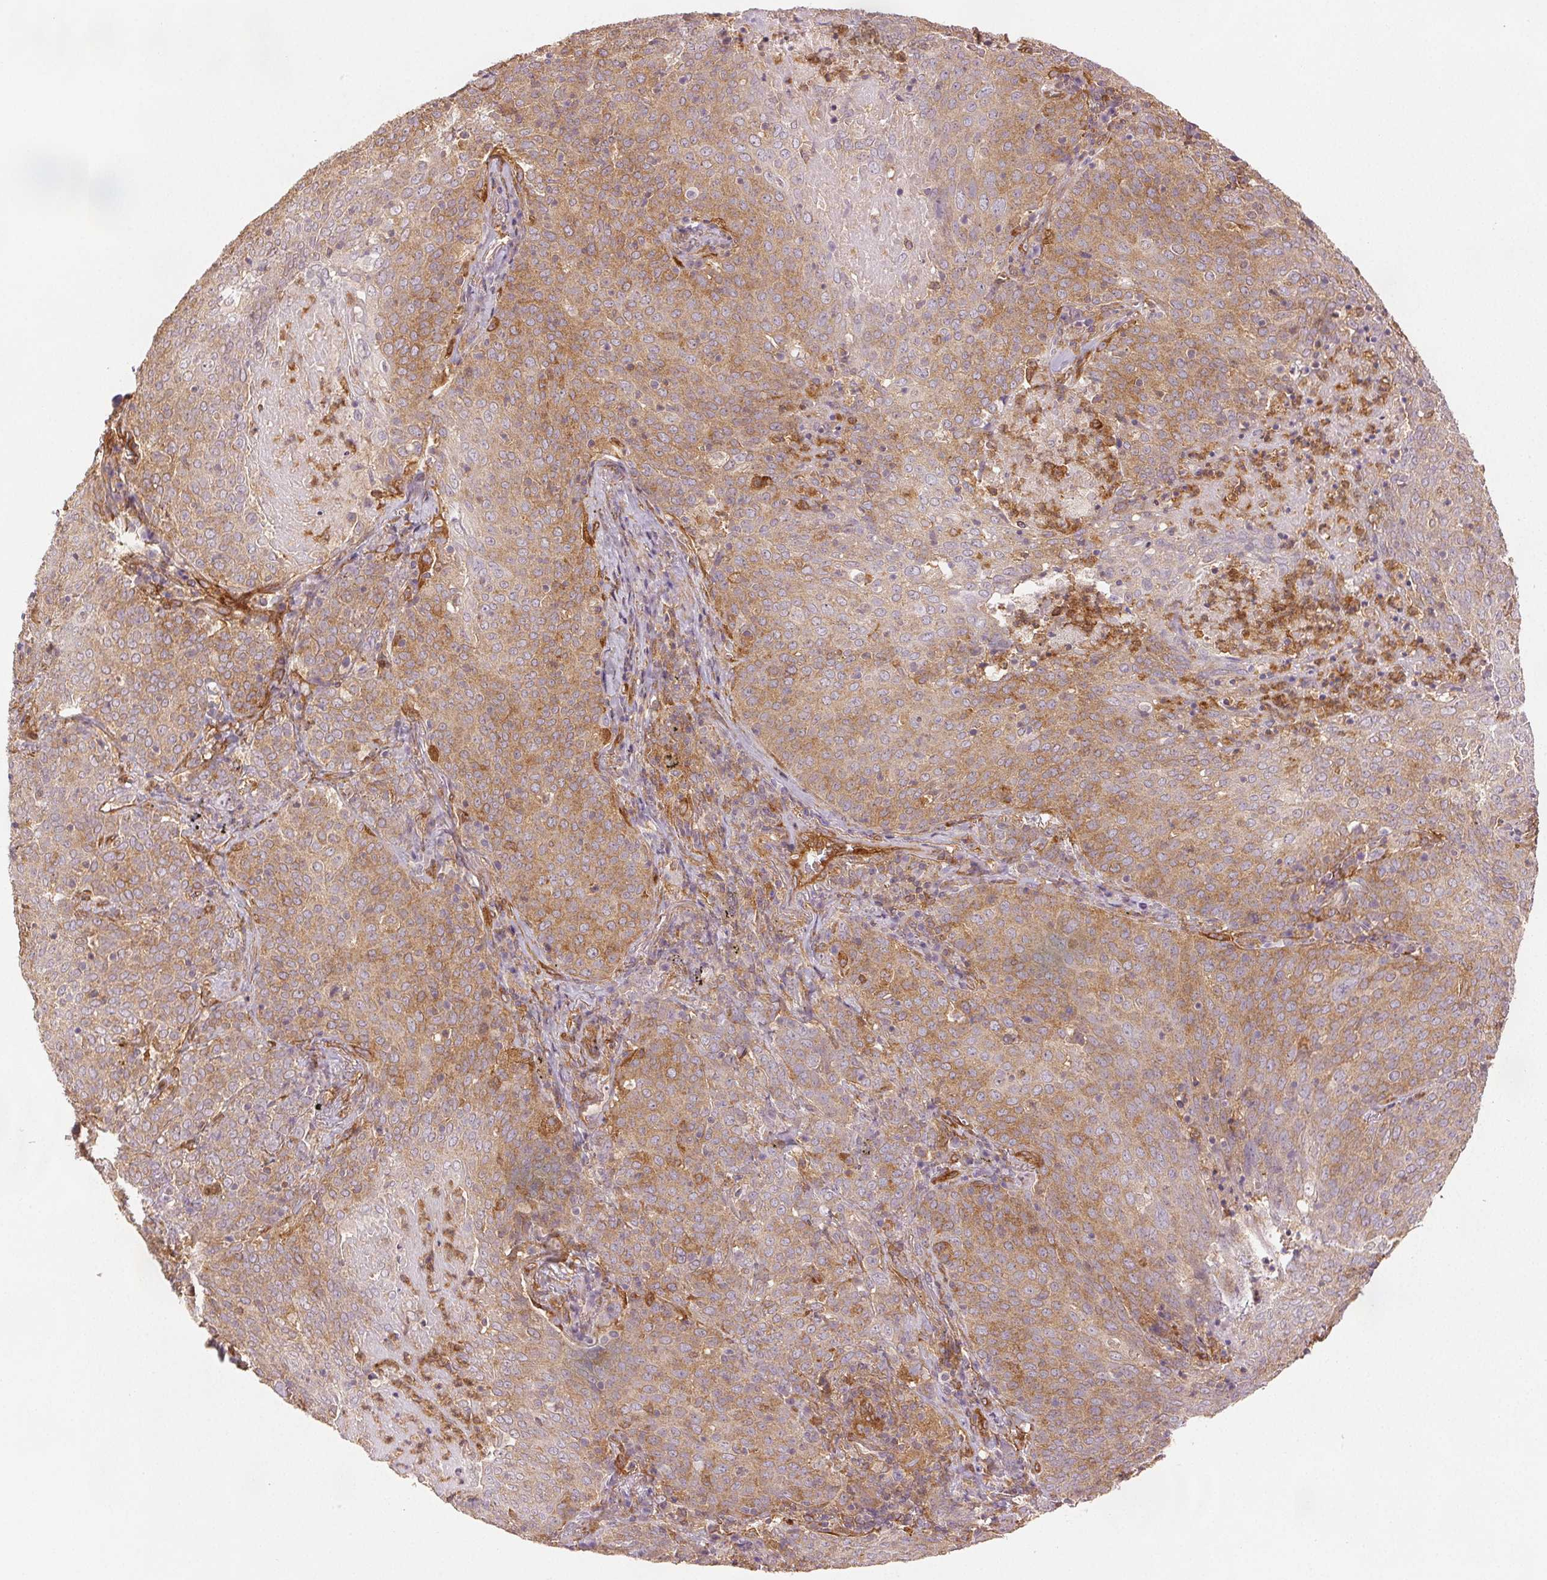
{"staining": {"intensity": "moderate", "quantity": ">75%", "location": "cytoplasmic/membranous"}, "tissue": "lung cancer", "cell_type": "Tumor cells", "image_type": "cancer", "snomed": [{"axis": "morphology", "description": "Squamous cell carcinoma, NOS"}, {"axis": "topography", "description": "Lung"}], "caption": "Lung cancer (squamous cell carcinoma) stained for a protein (brown) reveals moderate cytoplasmic/membranous positive expression in about >75% of tumor cells.", "gene": "DIAPH2", "patient": {"sex": "male", "age": 82}}